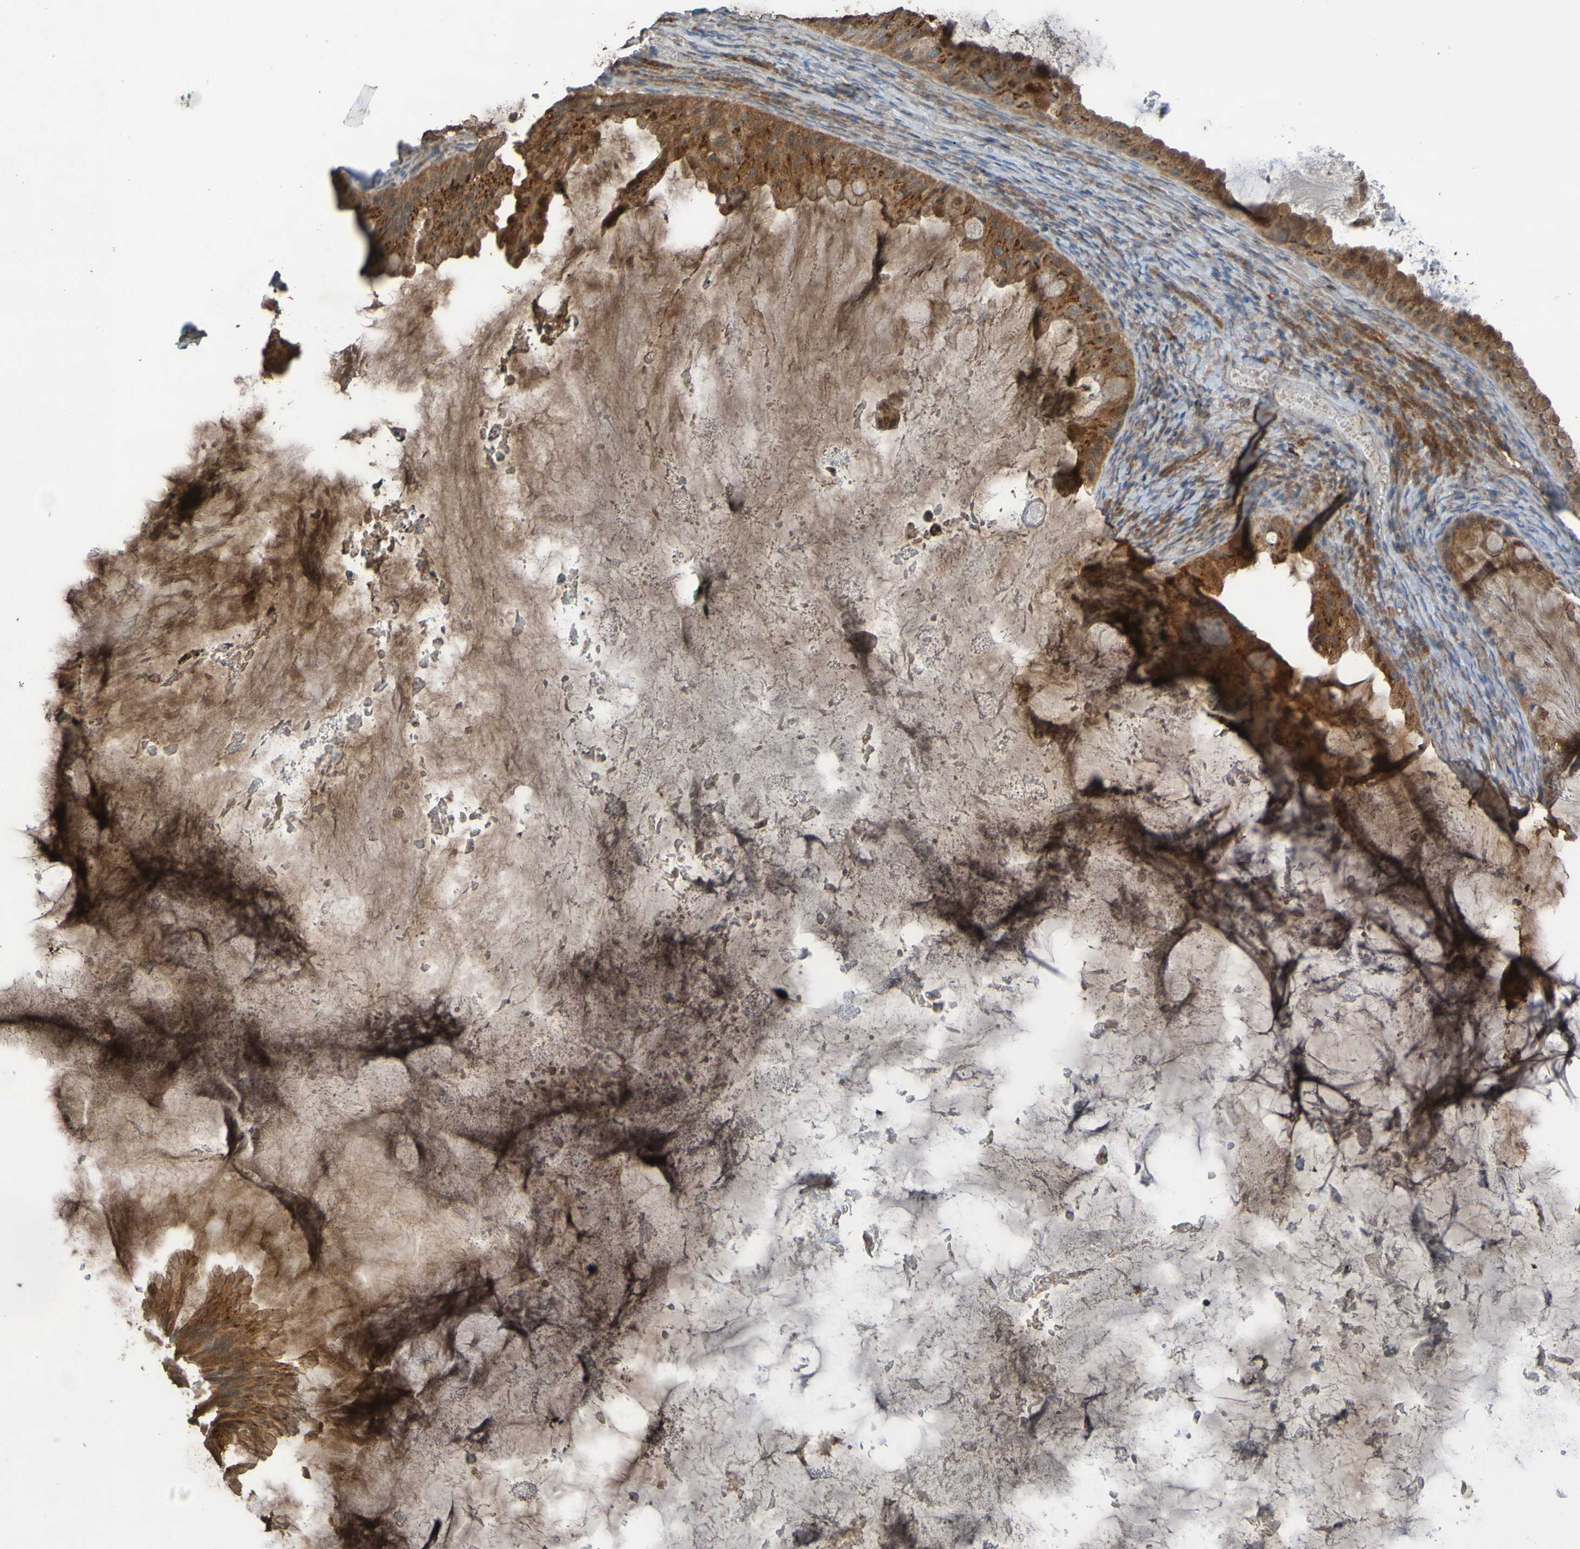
{"staining": {"intensity": "strong", "quantity": ">75%", "location": "cytoplasmic/membranous"}, "tissue": "ovarian cancer", "cell_type": "Tumor cells", "image_type": "cancer", "snomed": [{"axis": "morphology", "description": "Cystadenocarcinoma, mucinous, NOS"}, {"axis": "topography", "description": "Ovary"}], "caption": "The photomicrograph reveals a brown stain indicating the presence of a protein in the cytoplasmic/membranous of tumor cells in mucinous cystadenocarcinoma (ovarian).", "gene": "UCN", "patient": {"sex": "female", "age": 61}}